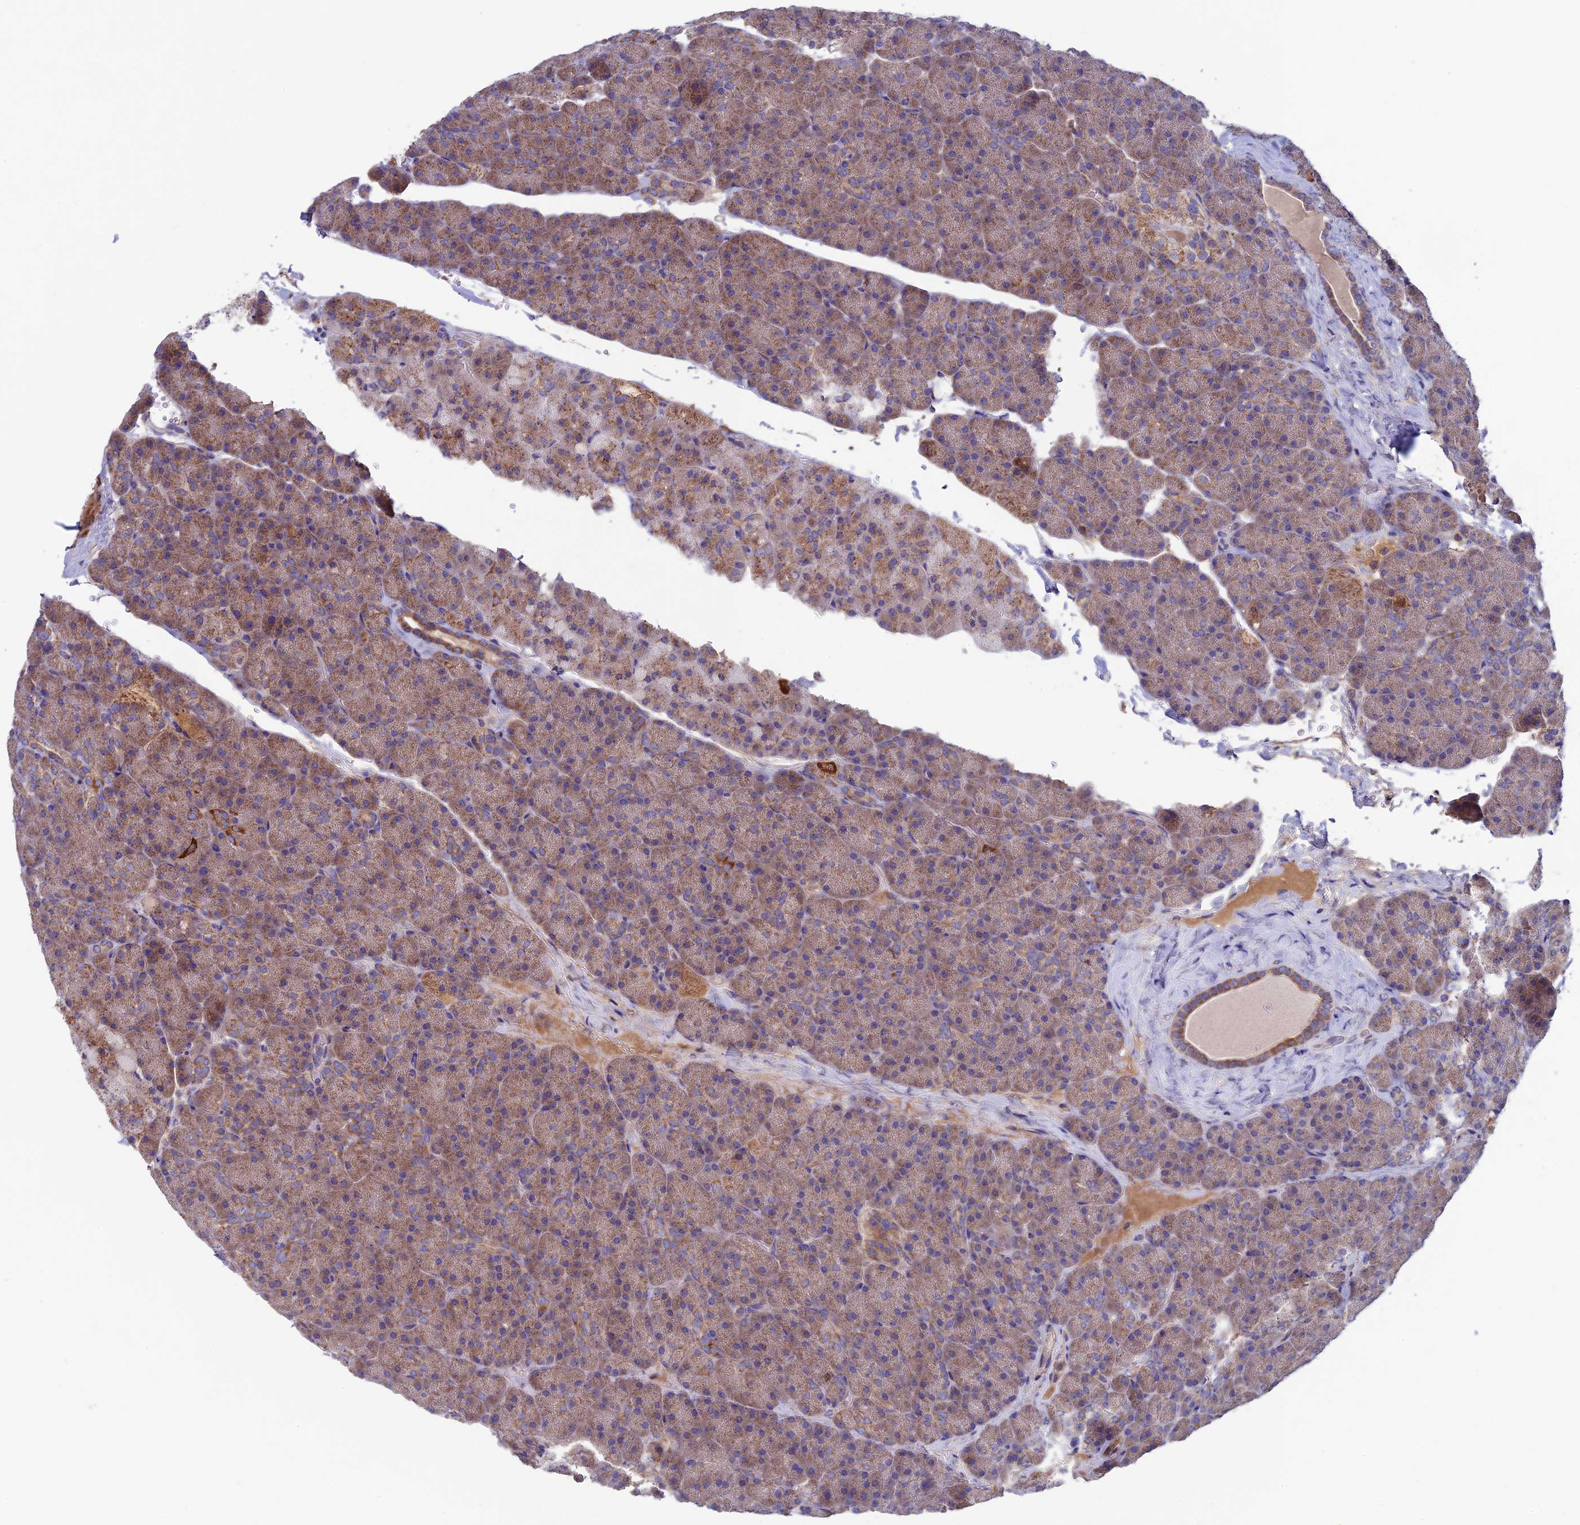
{"staining": {"intensity": "moderate", "quantity": ">75%", "location": "cytoplasmic/membranous"}, "tissue": "pancreas", "cell_type": "Exocrine glandular cells", "image_type": "normal", "snomed": [{"axis": "morphology", "description": "Normal tissue, NOS"}, {"axis": "topography", "description": "Pancreas"}], "caption": "A brown stain shows moderate cytoplasmic/membranous staining of a protein in exocrine glandular cells of normal pancreas. (brown staining indicates protein expression, while blue staining denotes nuclei).", "gene": "SLC15A5", "patient": {"sex": "male", "age": 36}}